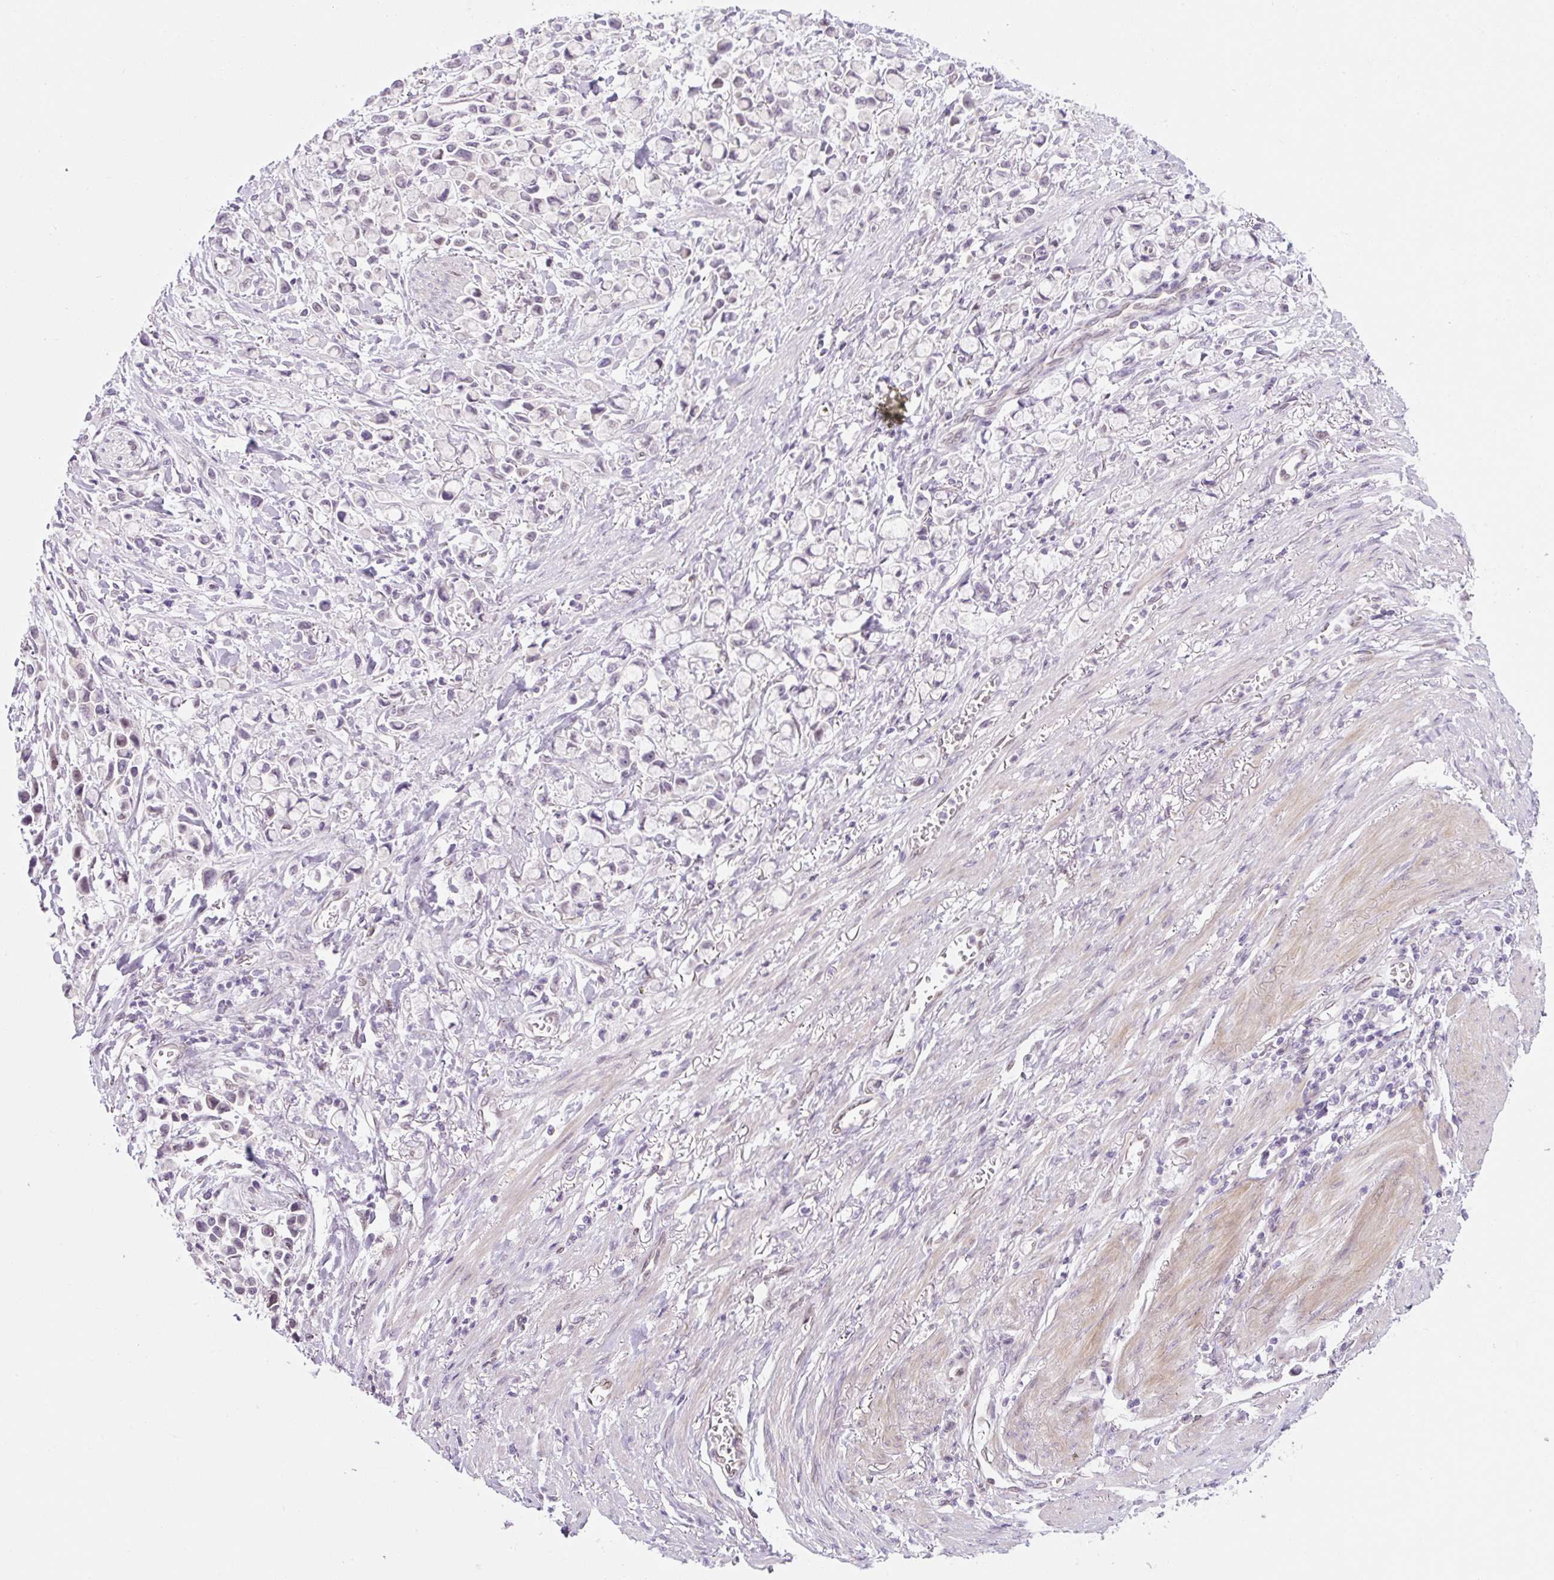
{"staining": {"intensity": "negative", "quantity": "none", "location": "none"}, "tissue": "stomach cancer", "cell_type": "Tumor cells", "image_type": "cancer", "snomed": [{"axis": "morphology", "description": "Adenocarcinoma, NOS"}, {"axis": "topography", "description": "Stomach"}], "caption": "Immunohistochemistry of human stomach cancer reveals no staining in tumor cells.", "gene": "SYNE3", "patient": {"sex": "female", "age": 81}}